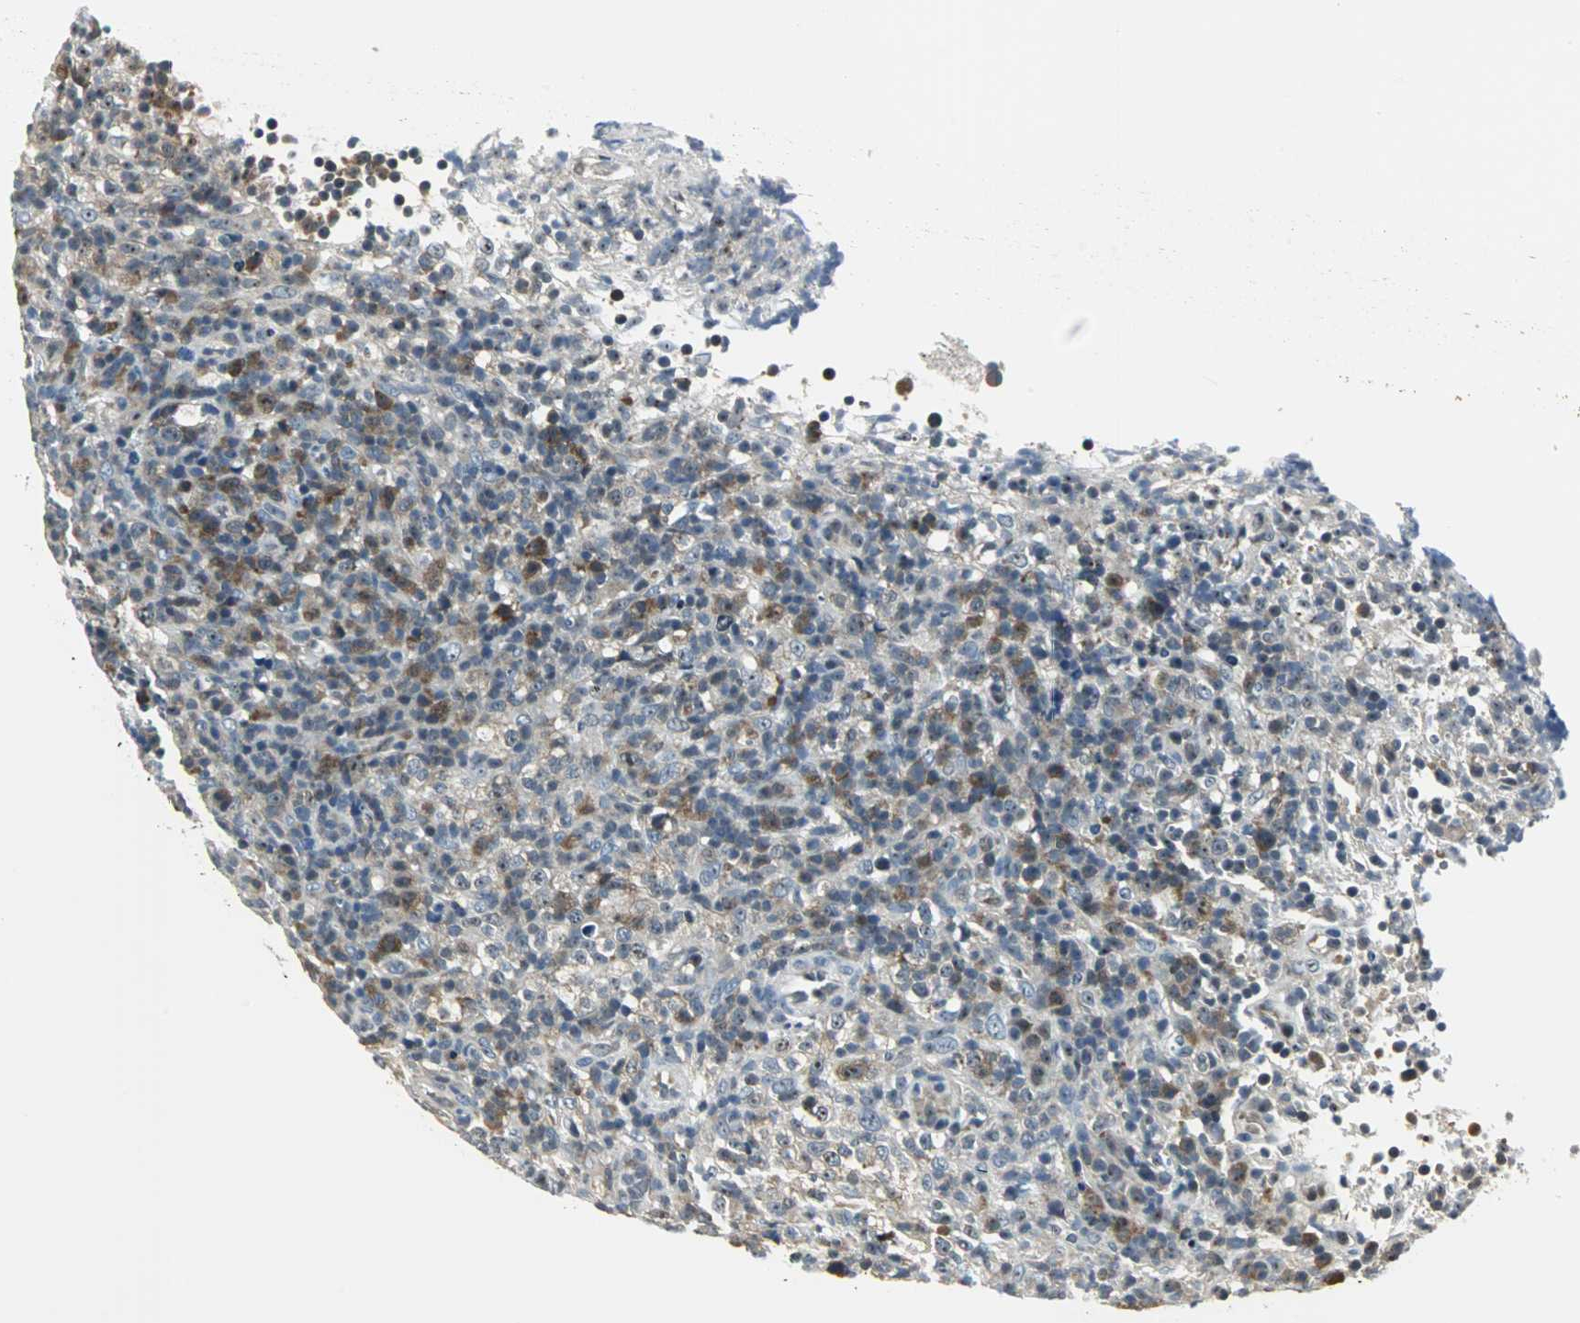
{"staining": {"intensity": "moderate", "quantity": "<25%", "location": "cytoplasmic/membranous"}, "tissue": "lymphoma", "cell_type": "Tumor cells", "image_type": "cancer", "snomed": [{"axis": "morphology", "description": "Malignant lymphoma, non-Hodgkin's type, High grade"}, {"axis": "topography", "description": "Lymph node"}], "caption": "A brown stain shows moderate cytoplasmic/membranous staining of a protein in human lymphoma tumor cells. (IHC, brightfield microscopy, high magnification).", "gene": "CCT5", "patient": {"sex": "female", "age": 76}}